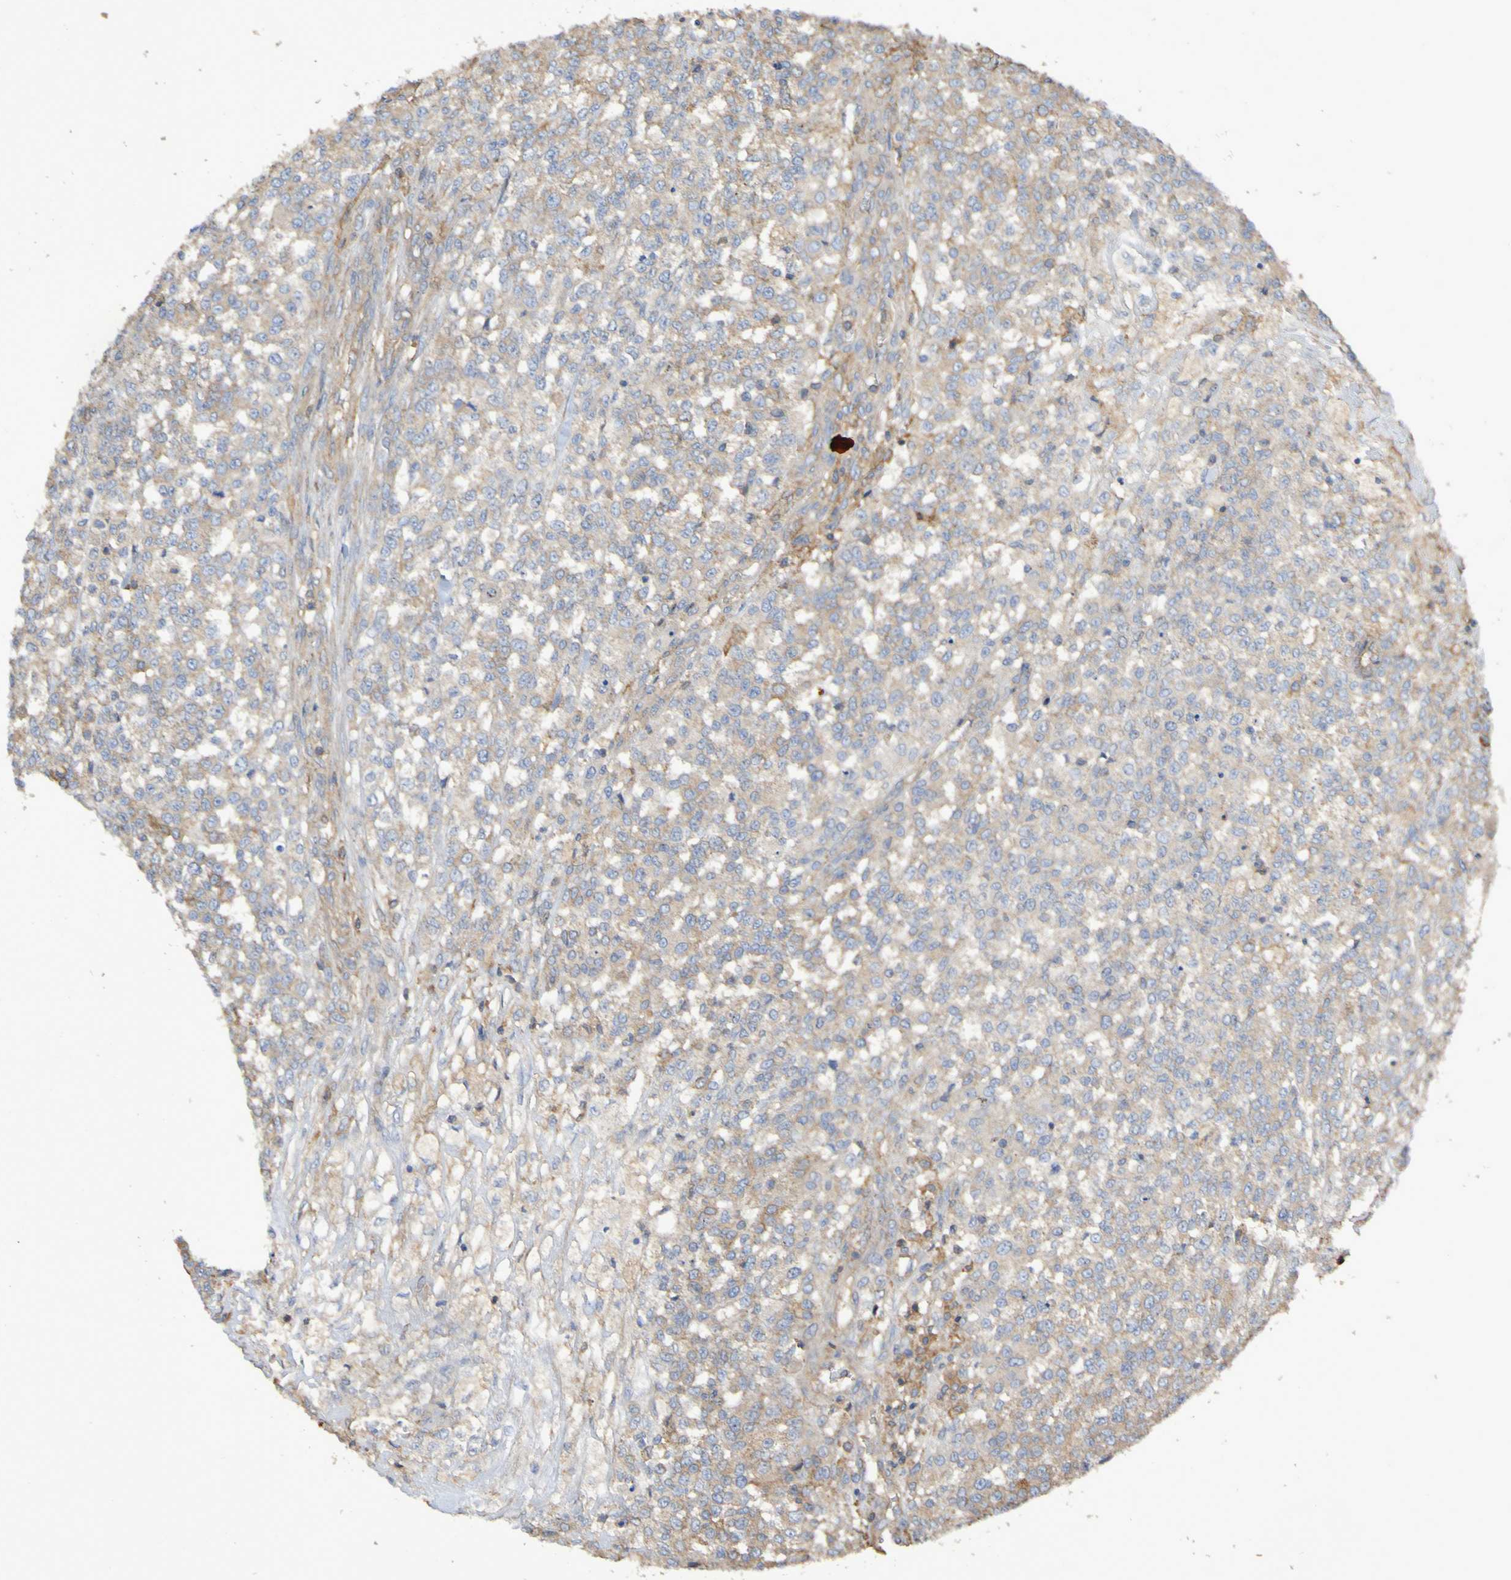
{"staining": {"intensity": "weak", "quantity": ">75%", "location": "cytoplasmic/membranous"}, "tissue": "testis cancer", "cell_type": "Tumor cells", "image_type": "cancer", "snomed": [{"axis": "morphology", "description": "Seminoma, NOS"}, {"axis": "topography", "description": "Testis"}], "caption": "About >75% of tumor cells in human testis seminoma reveal weak cytoplasmic/membranous protein positivity as visualized by brown immunohistochemical staining.", "gene": "SYNJ1", "patient": {"sex": "male", "age": 59}}